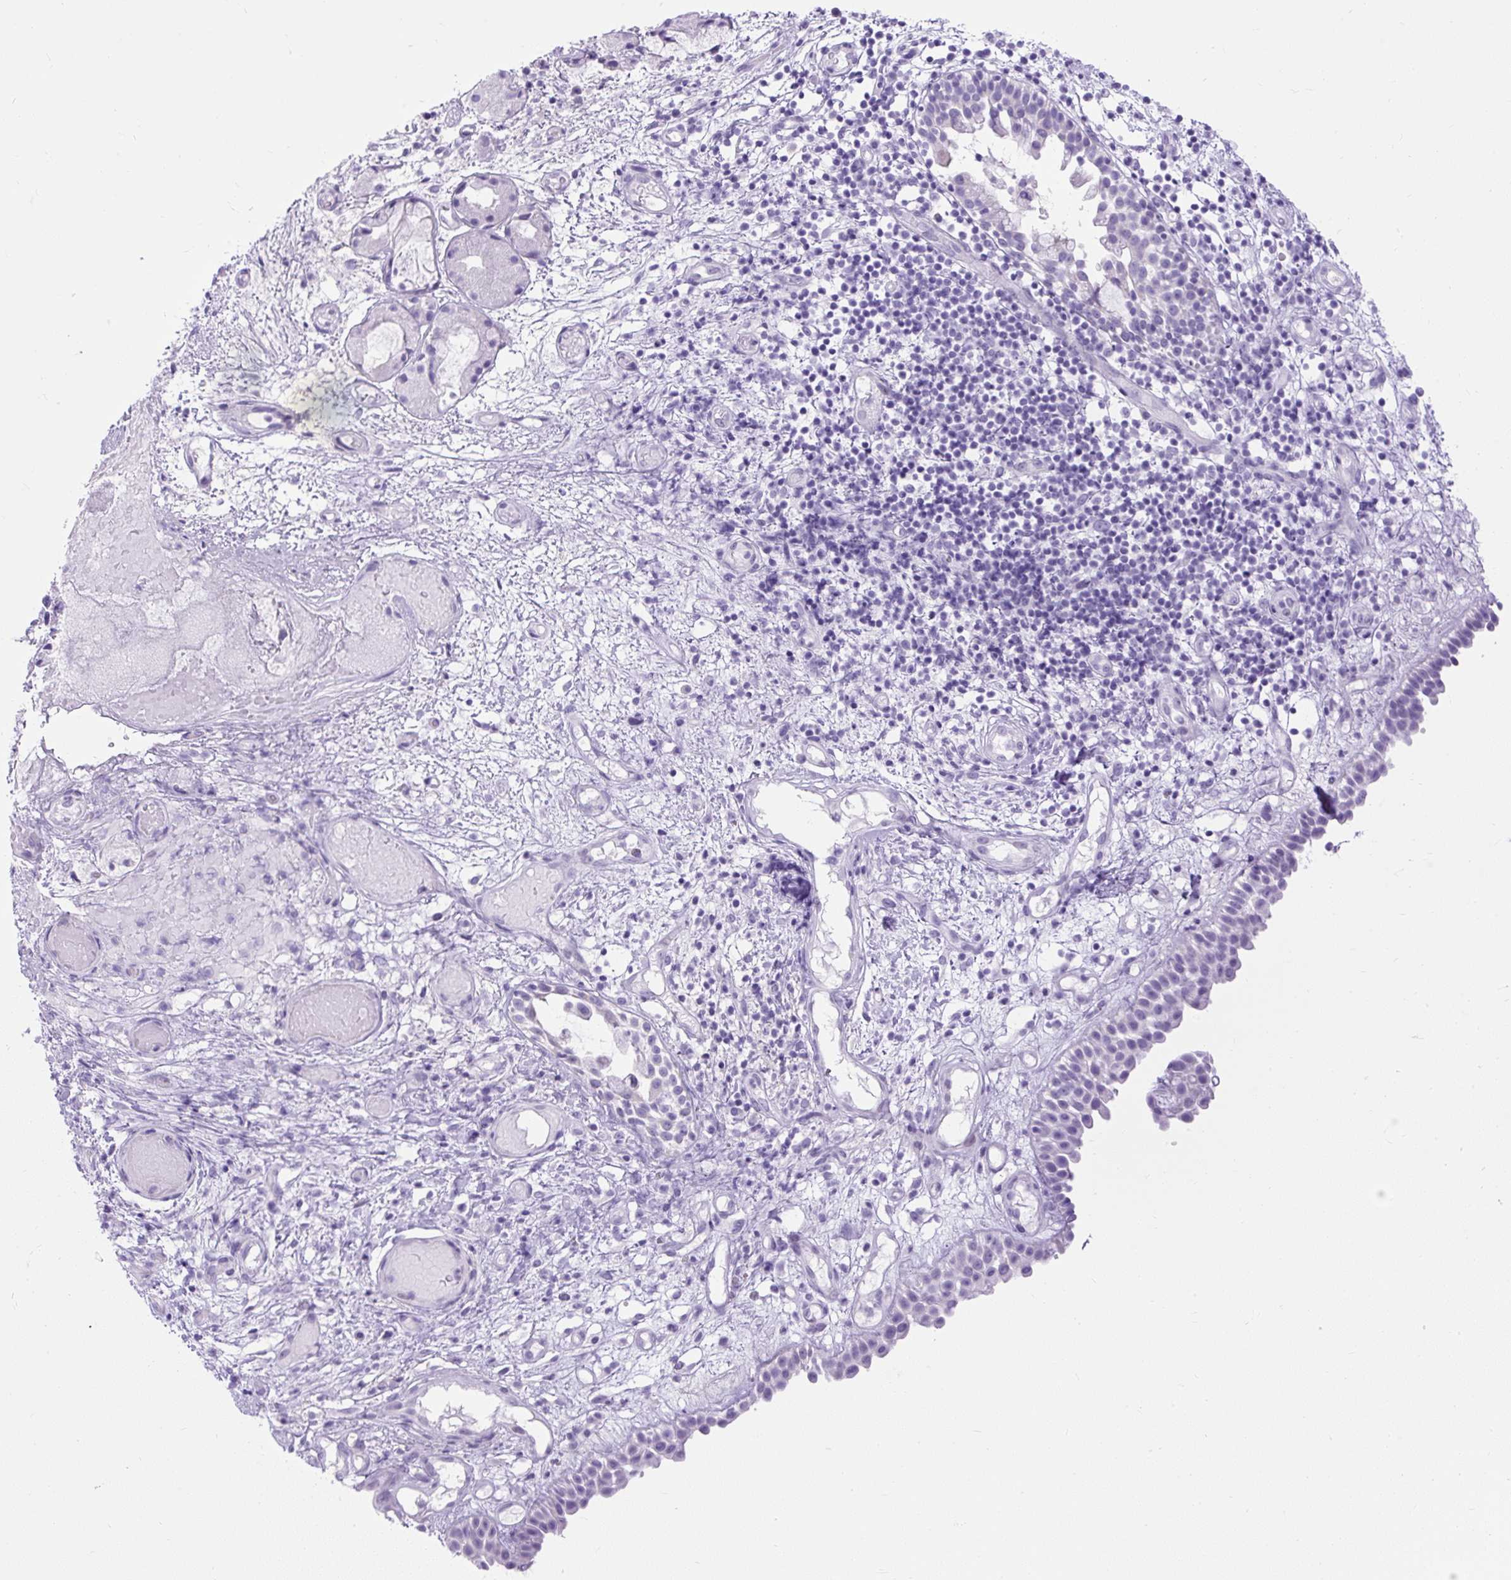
{"staining": {"intensity": "negative", "quantity": "none", "location": "none"}, "tissue": "nasopharynx", "cell_type": "Respiratory epithelial cells", "image_type": "normal", "snomed": [{"axis": "morphology", "description": "Normal tissue, NOS"}, {"axis": "morphology", "description": "Inflammation, NOS"}, {"axis": "topography", "description": "Nasopharynx"}], "caption": "DAB (3,3'-diaminobenzidine) immunohistochemical staining of benign nasopharynx shows no significant staining in respiratory epithelial cells.", "gene": "UPP1", "patient": {"sex": "male", "age": 54}}